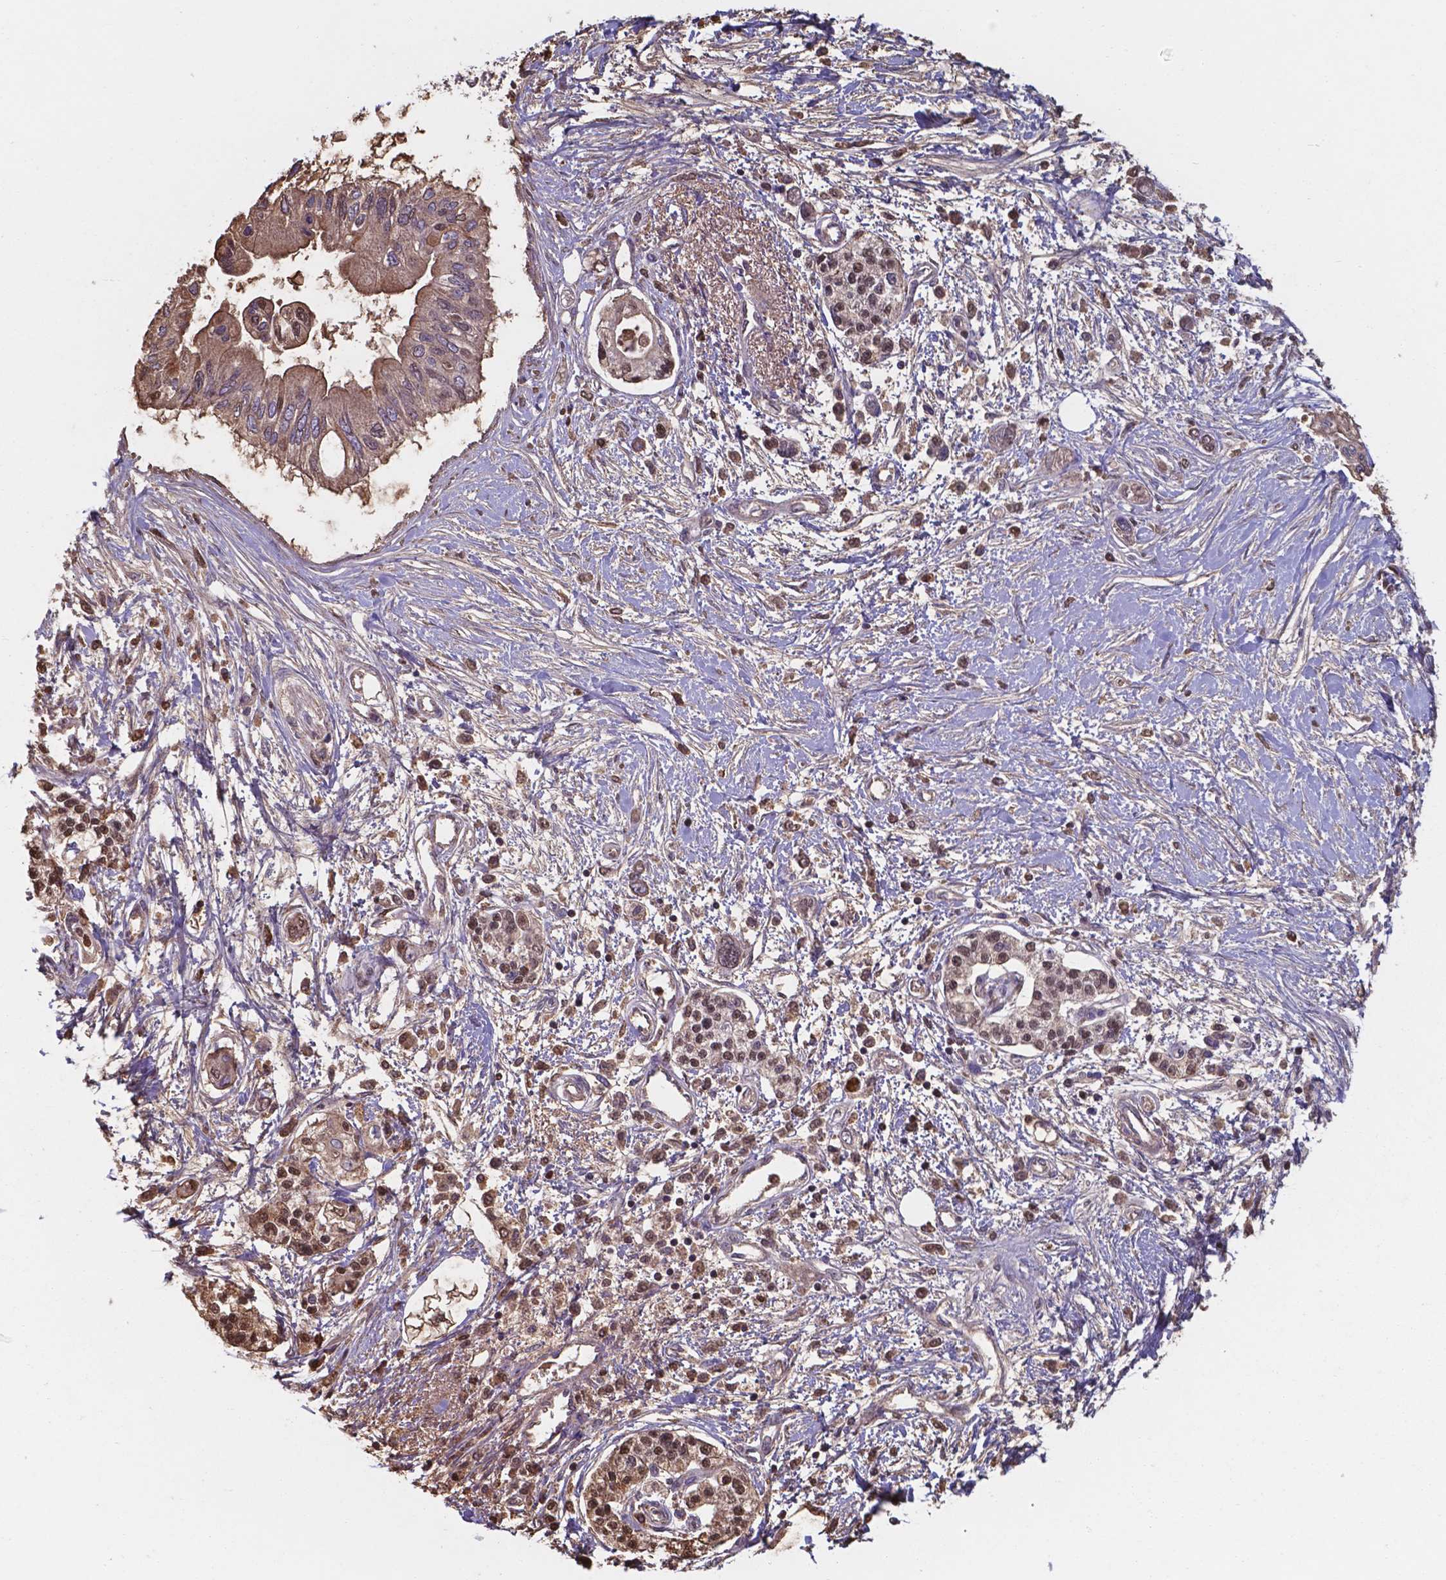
{"staining": {"intensity": "moderate", "quantity": "<25%", "location": "cytoplasmic/membranous"}, "tissue": "pancreatic cancer", "cell_type": "Tumor cells", "image_type": "cancer", "snomed": [{"axis": "morphology", "description": "Adenocarcinoma, NOS"}, {"axis": "topography", "description": "Pancreas"}], "caption": "Pancreatic cancer (adenocarcinoma) stained for a protein displays moderate cytoplasmic/membranous positivity in tumor cells.", "gene": "SERPINA1", "patient": {"sex": "female", "age": 77}}